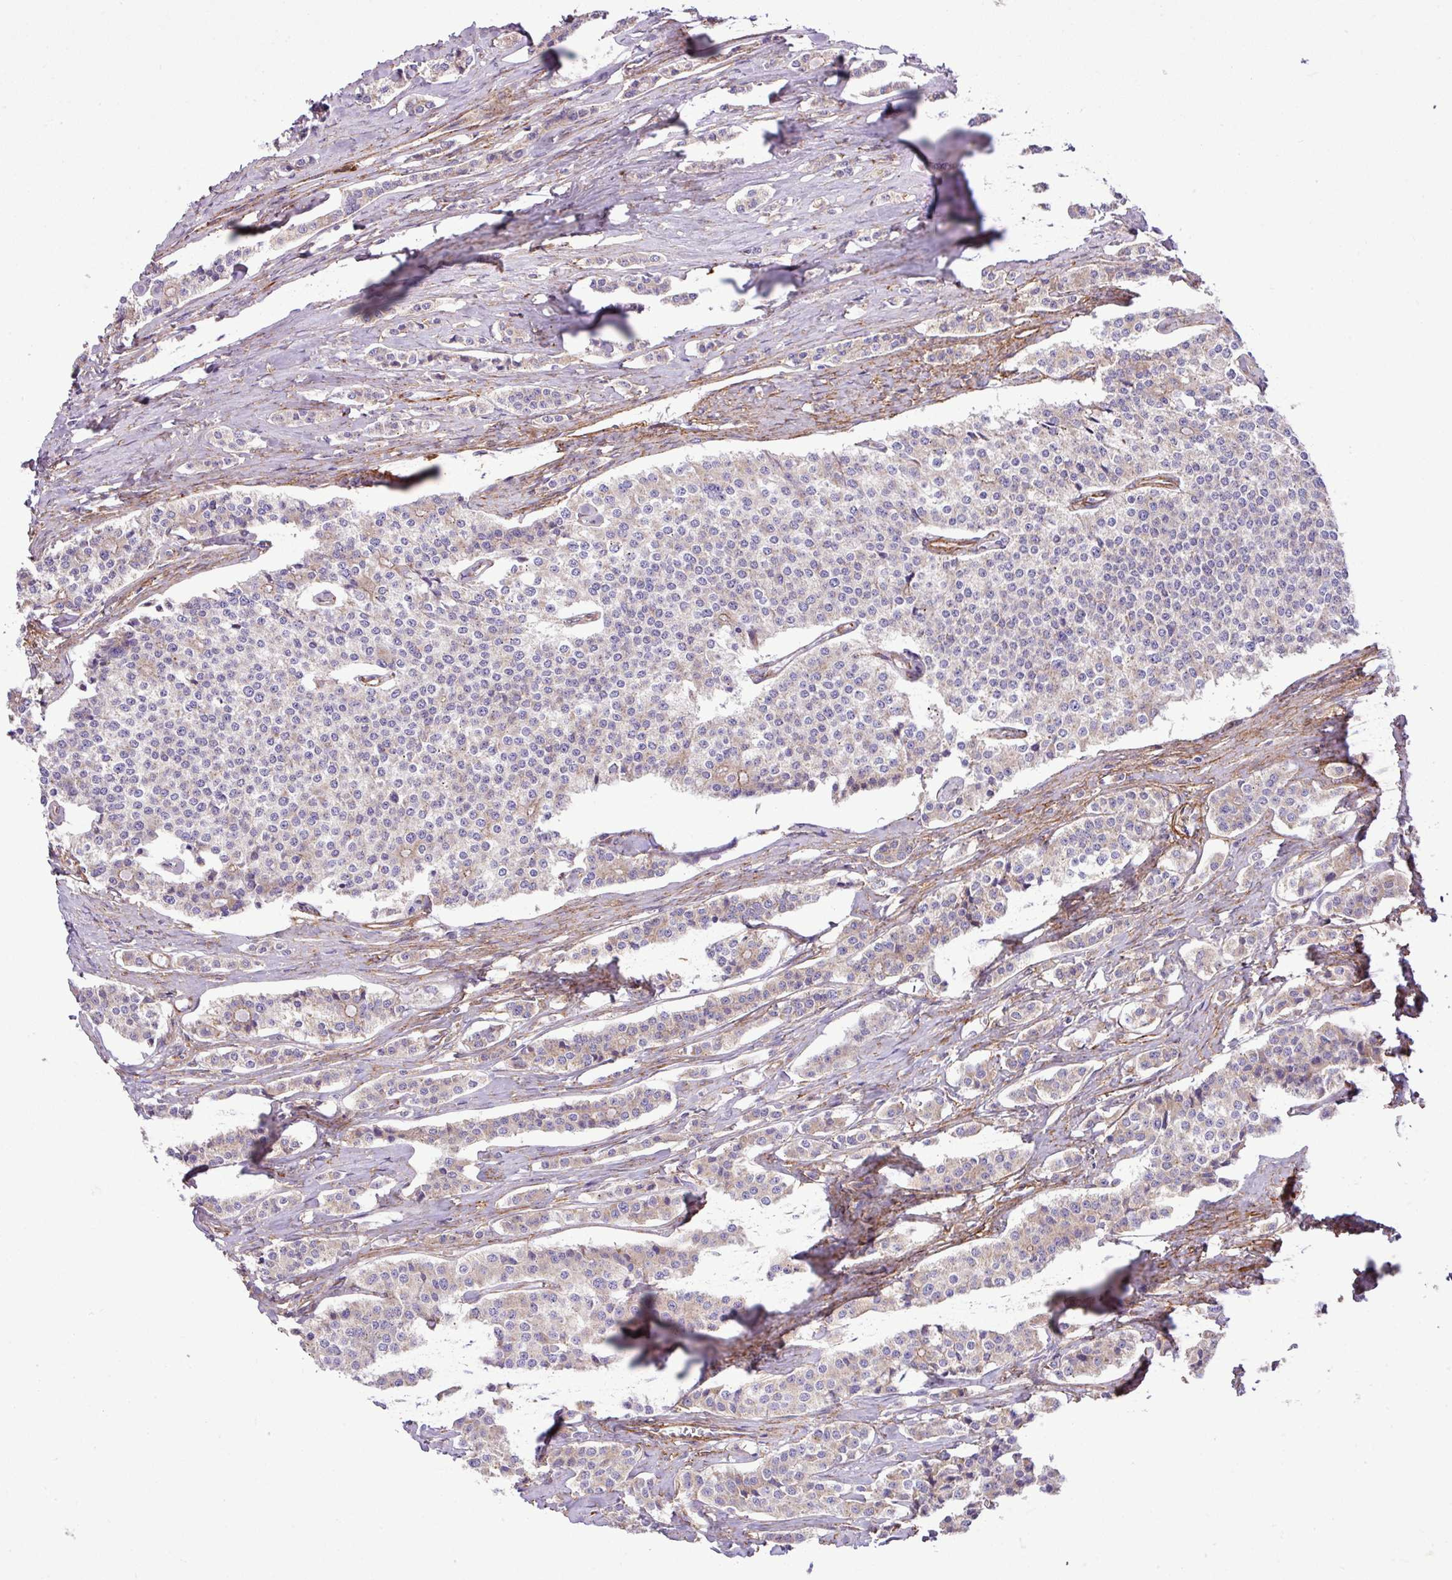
{"staining": {"intensity": "weak", "quantity": "25%-75%", "location": "cytoplasmic/membranous"}, "tissue": "carcinoid", "cell_type": "Tumor cells", "image_type": "cancer", "snomed": [{"axis": "morphology", "description": "Carcinoid, malignant, NOS"}, {"axis": "topography", "description": "Small intestine"}], "caption": "Immunohistochemical staining of carcinoid demonstrates low levels of weak cytoplasmic/membranous staining in about 25%-75% of tumor cells.", "gene": "FAM47E", "patient": {"sex": "male", "age": 63}}